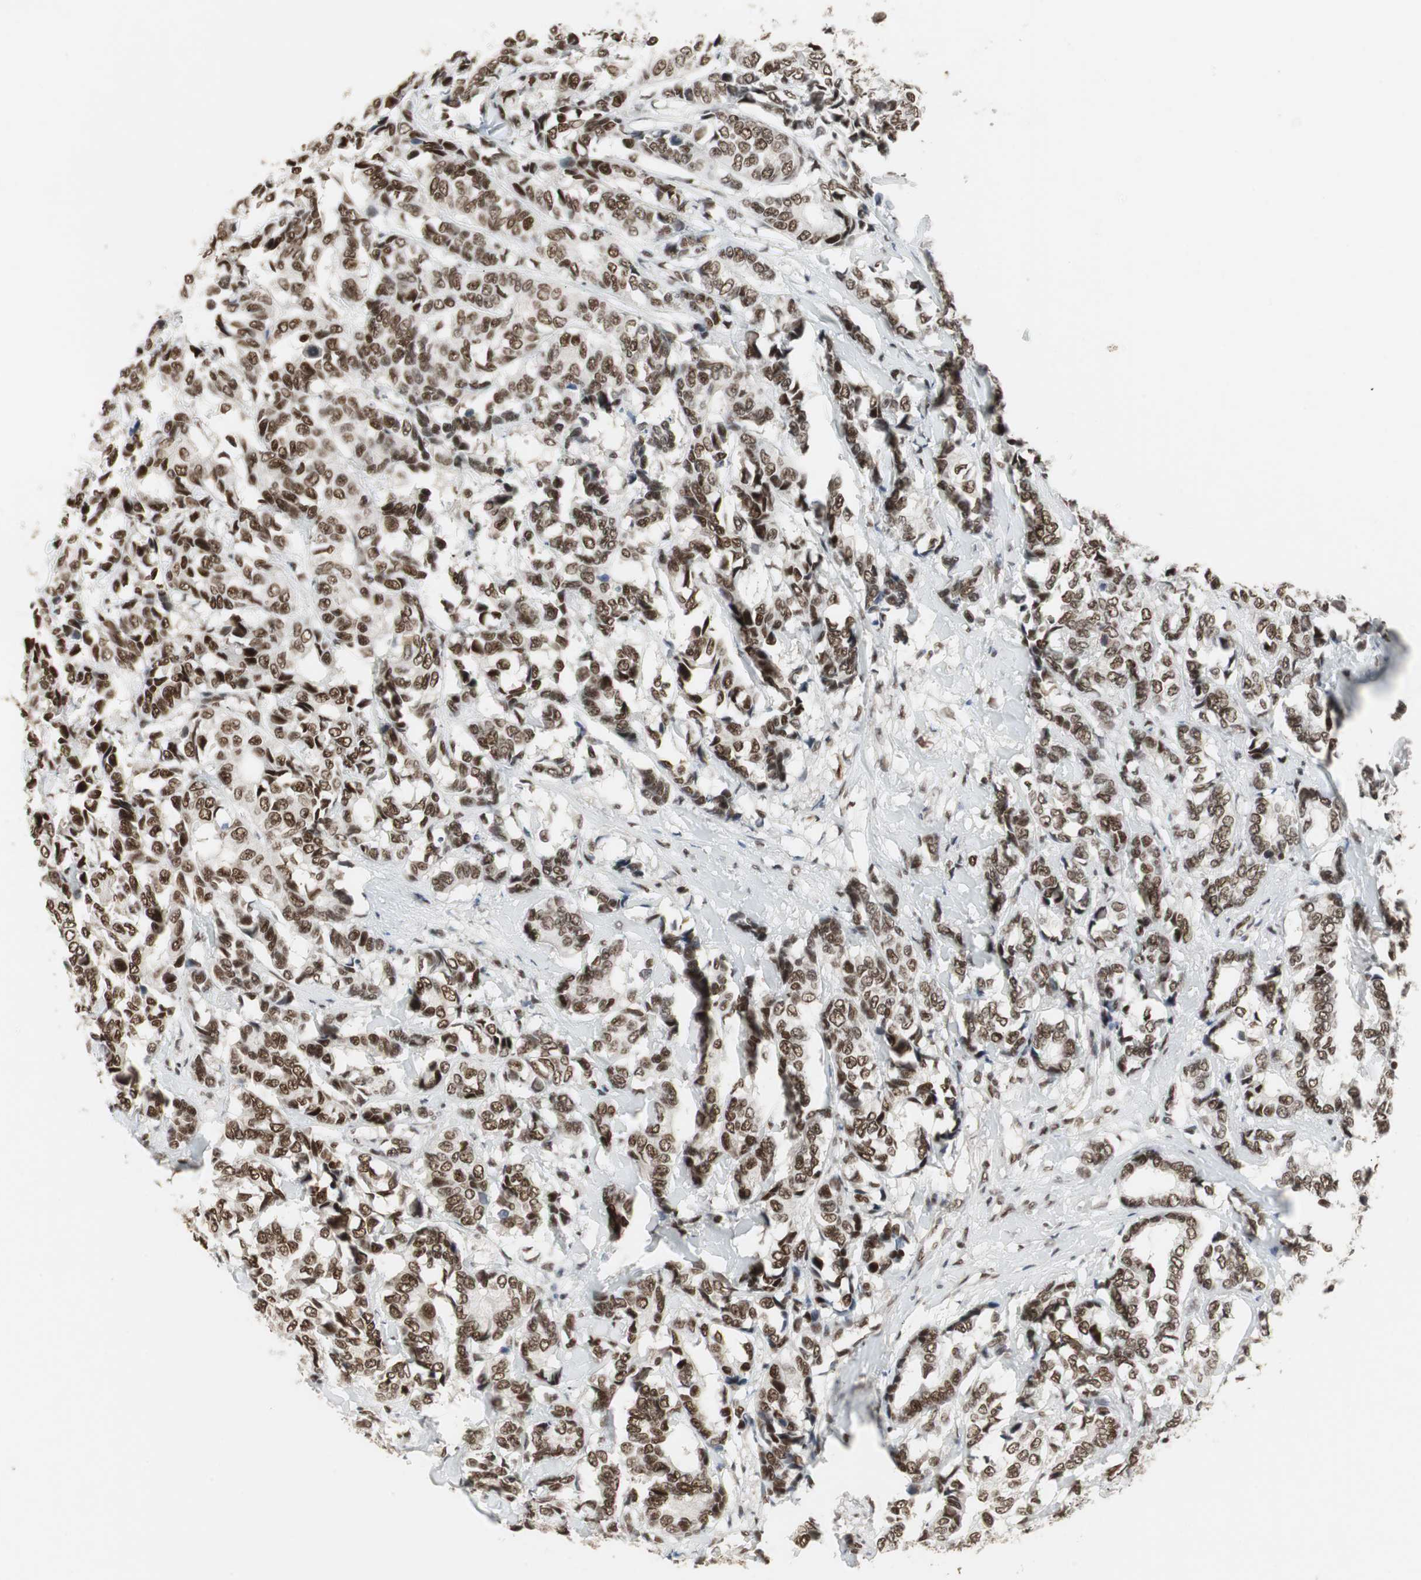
{"staining": {"intensity": "strong", "quantity": ">75%", "location": "nuclear"}, "tissue": "breast cancer", "cell_type": "Tumor cells", "image_type": "cancer", "snomed": [{"axis": "morphology", "description": "Duct carcinoma"}, {"axis": "topography", "description": "Breast"}], "caption": "Protein staining of infiltrating ductal carcinoma (breast) tissue reveals strong nuclear positivity in approximately >75% of tumor cells.", "gene": "RTF1", "patient": {"sex": "female", "age": 87}}